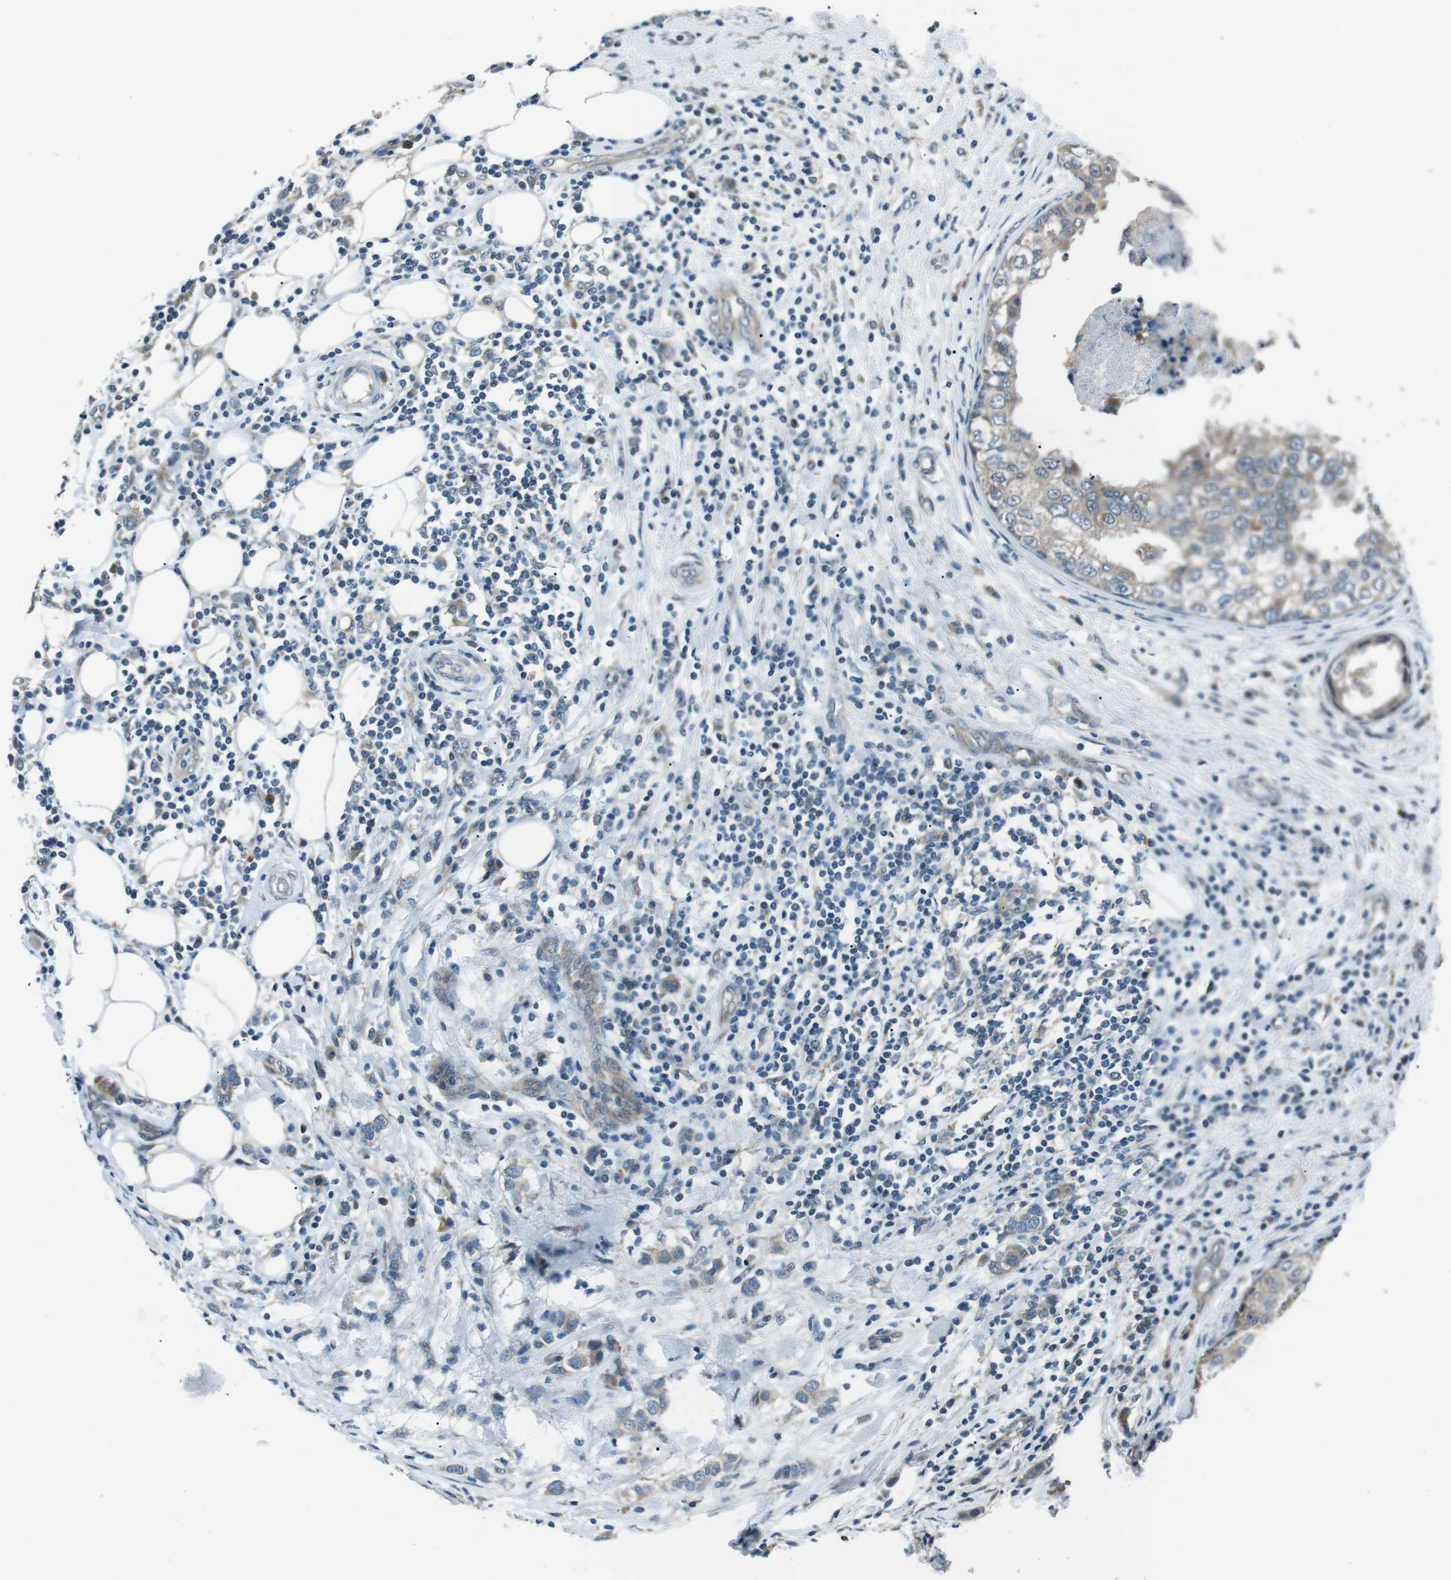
{"staining": {"intensity": "negative", "quantity": "none", "location": "none"}, "tissue": "breast cancer", "cell_type": "Tumor cells", "image_type": "cancer", "snomed": [{"axis": "morphology", "description": "Duct carcinoma"}, {"axis": "topography", "description": "Breast"}], "caption": "An immunohistochemistry photomicrograph of intraductal carcinoma (breast) is shown. There is no staining in tumor cells of intraductal carcinoma (breast).", "gene": "LRIG2", "patient": {"sex": "female", "age": 50}}